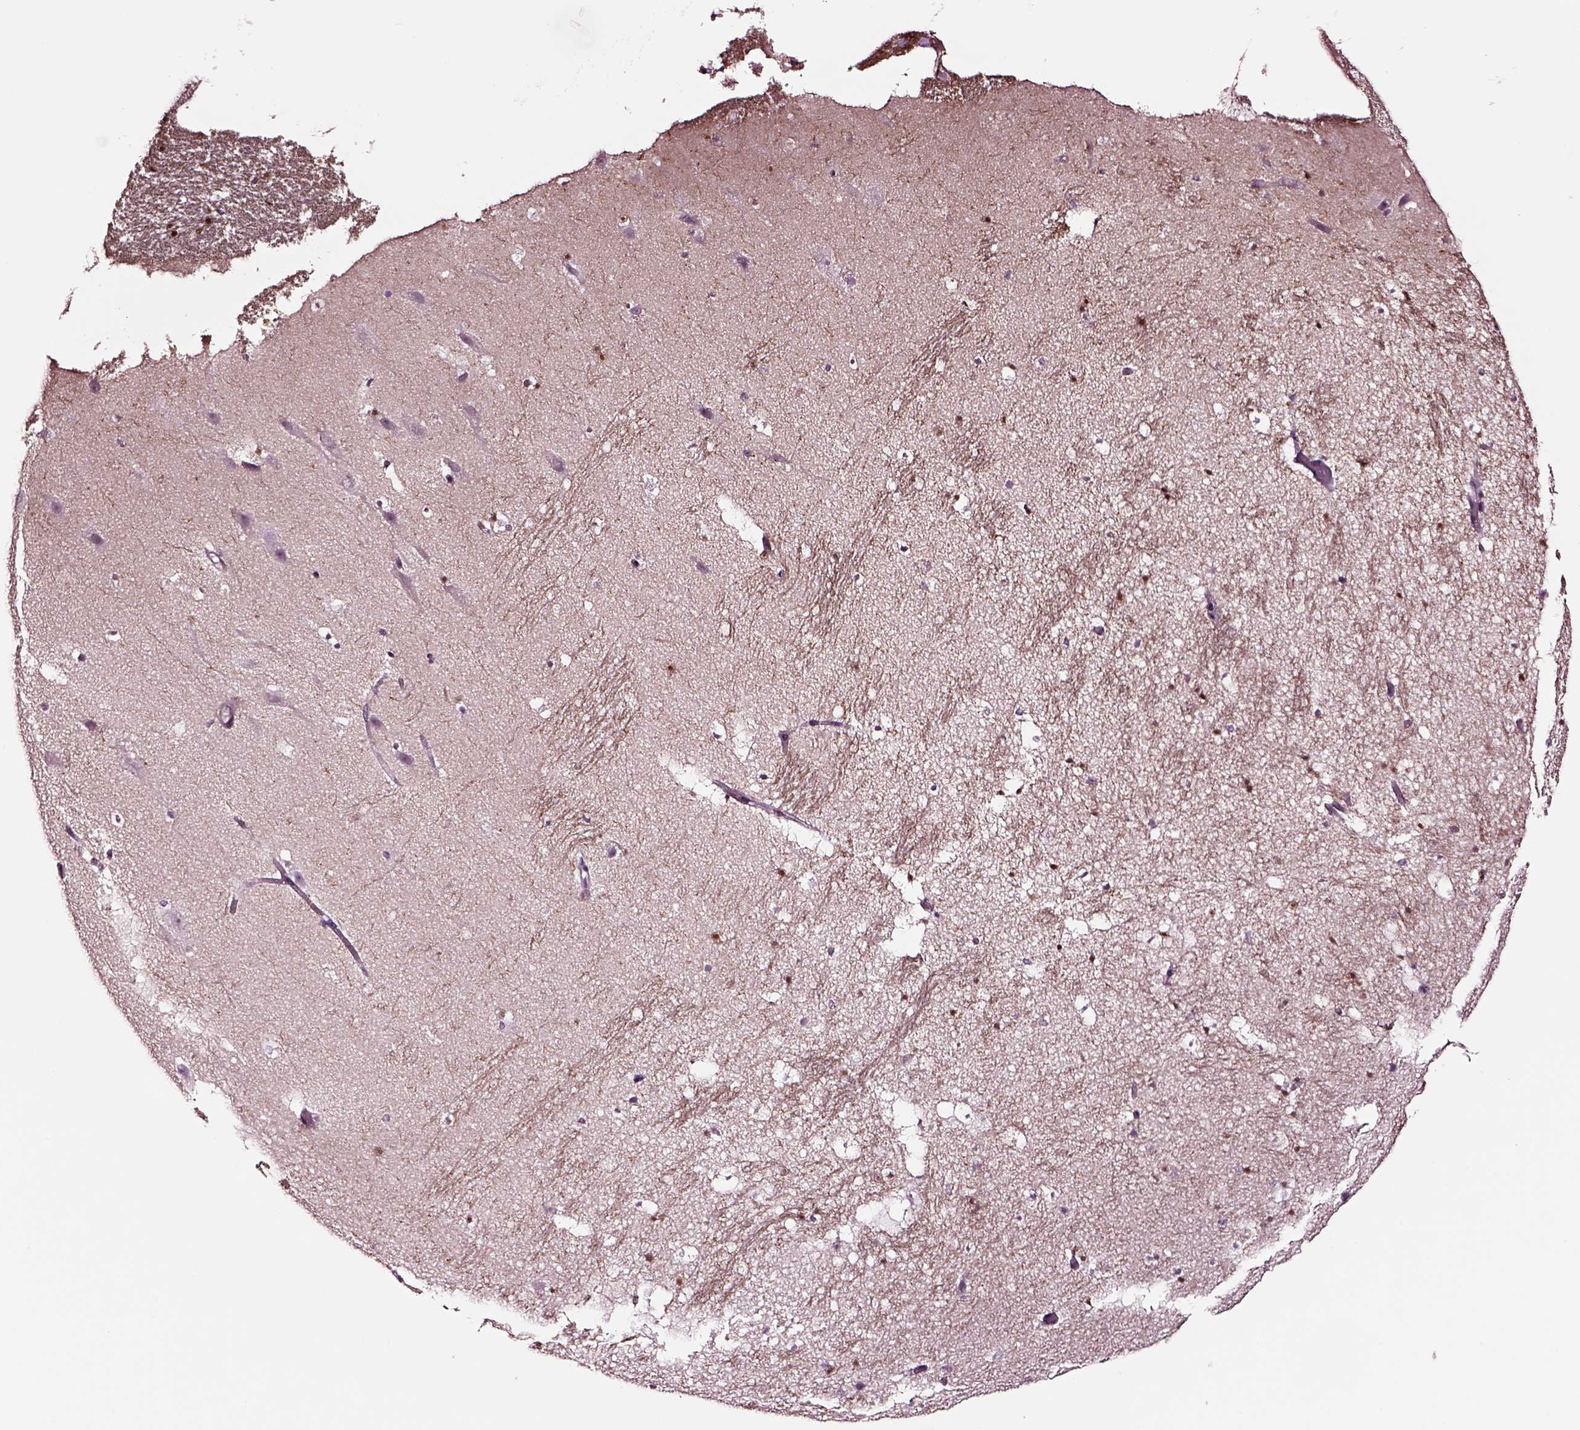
{"staining": {"intensity": "strong", "quantity": "25%-75%", "location": "nuclear"}, "tissue": "hippocampus", "cell_type": "Glial cells", "image_type": "normal", "snomed": [{"axis": "morphology", "description": "Normal tissue, NOS"}, {"axis": "topography", "description": "Hippocampus"}], "caption": "High-magnification brightfield microscopy of benign hippocampus stained with DAB (brown) and counterstained with hematoxylin (blue). glial cells exhibit strong nuclear positivity is present in about25%-75% of cells.", "gene": "SOX10", "patient": {"sex": "male", "age": 26}}